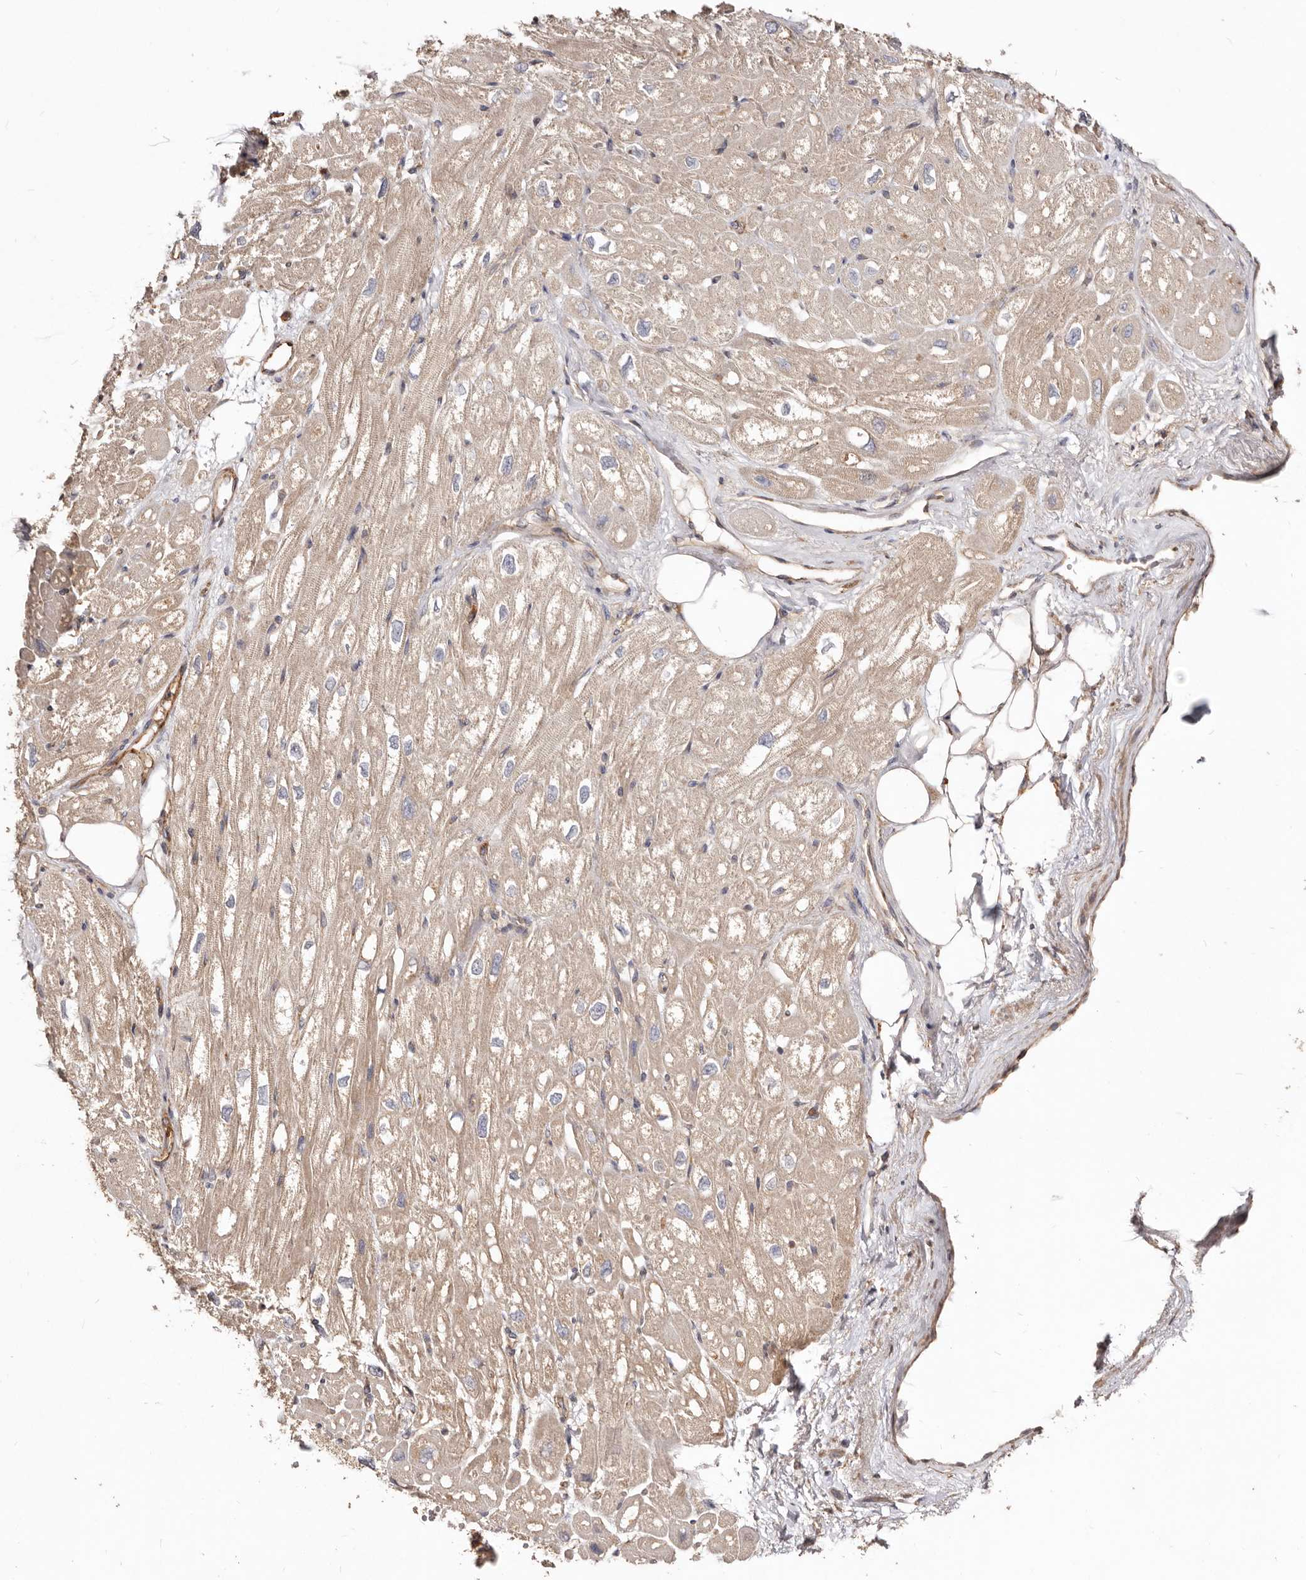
{"staining": {"intensity": "weak", "quantity": ">75%", "location": "cytoplasmic/membranous"}, "tissue": "heart muscle", "cell_type": "Cardiomyocytes", "image_type": "normal", "snomed": [{"axis": "morphology", "description": "Normal tissue, NOS"}, {"axis": "topography", "description": "Heart"}], "caption": "Heart muscle stained with DAB (3,3'-diaminobenzidine) IHC demonstrates low levels of weak cytoplasmic/membranous expression in approximately >75% of cardiomyocytes. (DAB (3,3'-diaminobenzidine) IHC, brown staining for protein, blue staining for nuclei).", "gene": "LRRC25", "patient": {"sex": "male", "age": 50}}